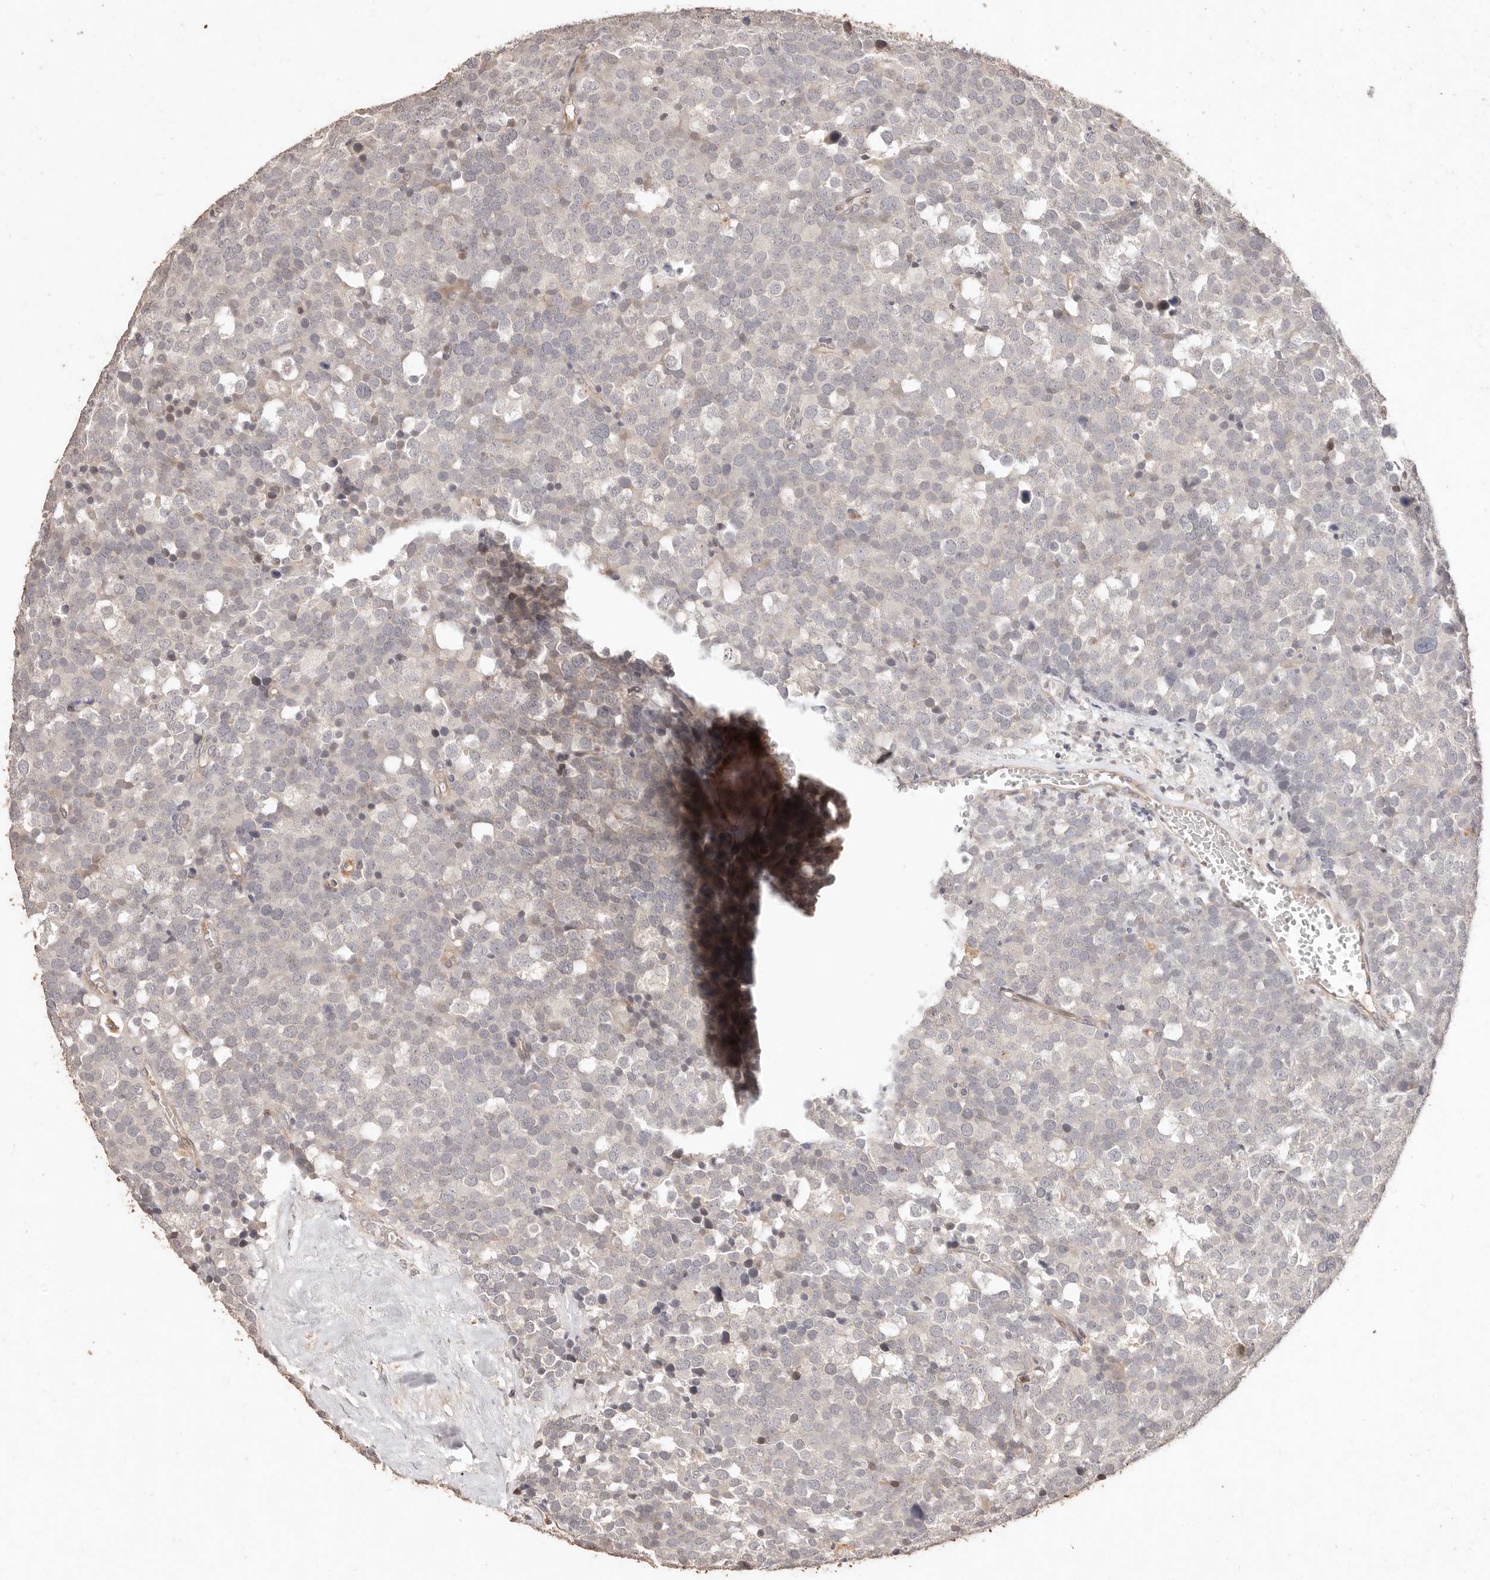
{"staining": {"intensity": "negative", "quantity": "none", "location": "none"}, "tissue": "testis cancer", "cell_type": "Tumor cells", "image_type": "cancer", "snomed": [{"axis": "morphology", "description": "Seminoma, NOS"}, {"axis": "topography", "description": "Testis"}], "caption": "High power microscopy image of an immunohistochemistry (IHC) histopathology image of testis seminoma, revealing no significant positivity in tumor cells. (DAB IHC with hematoxylin counter stain).", "gene": "KIF9", "patient": {"sex": "male", "age": 71}}